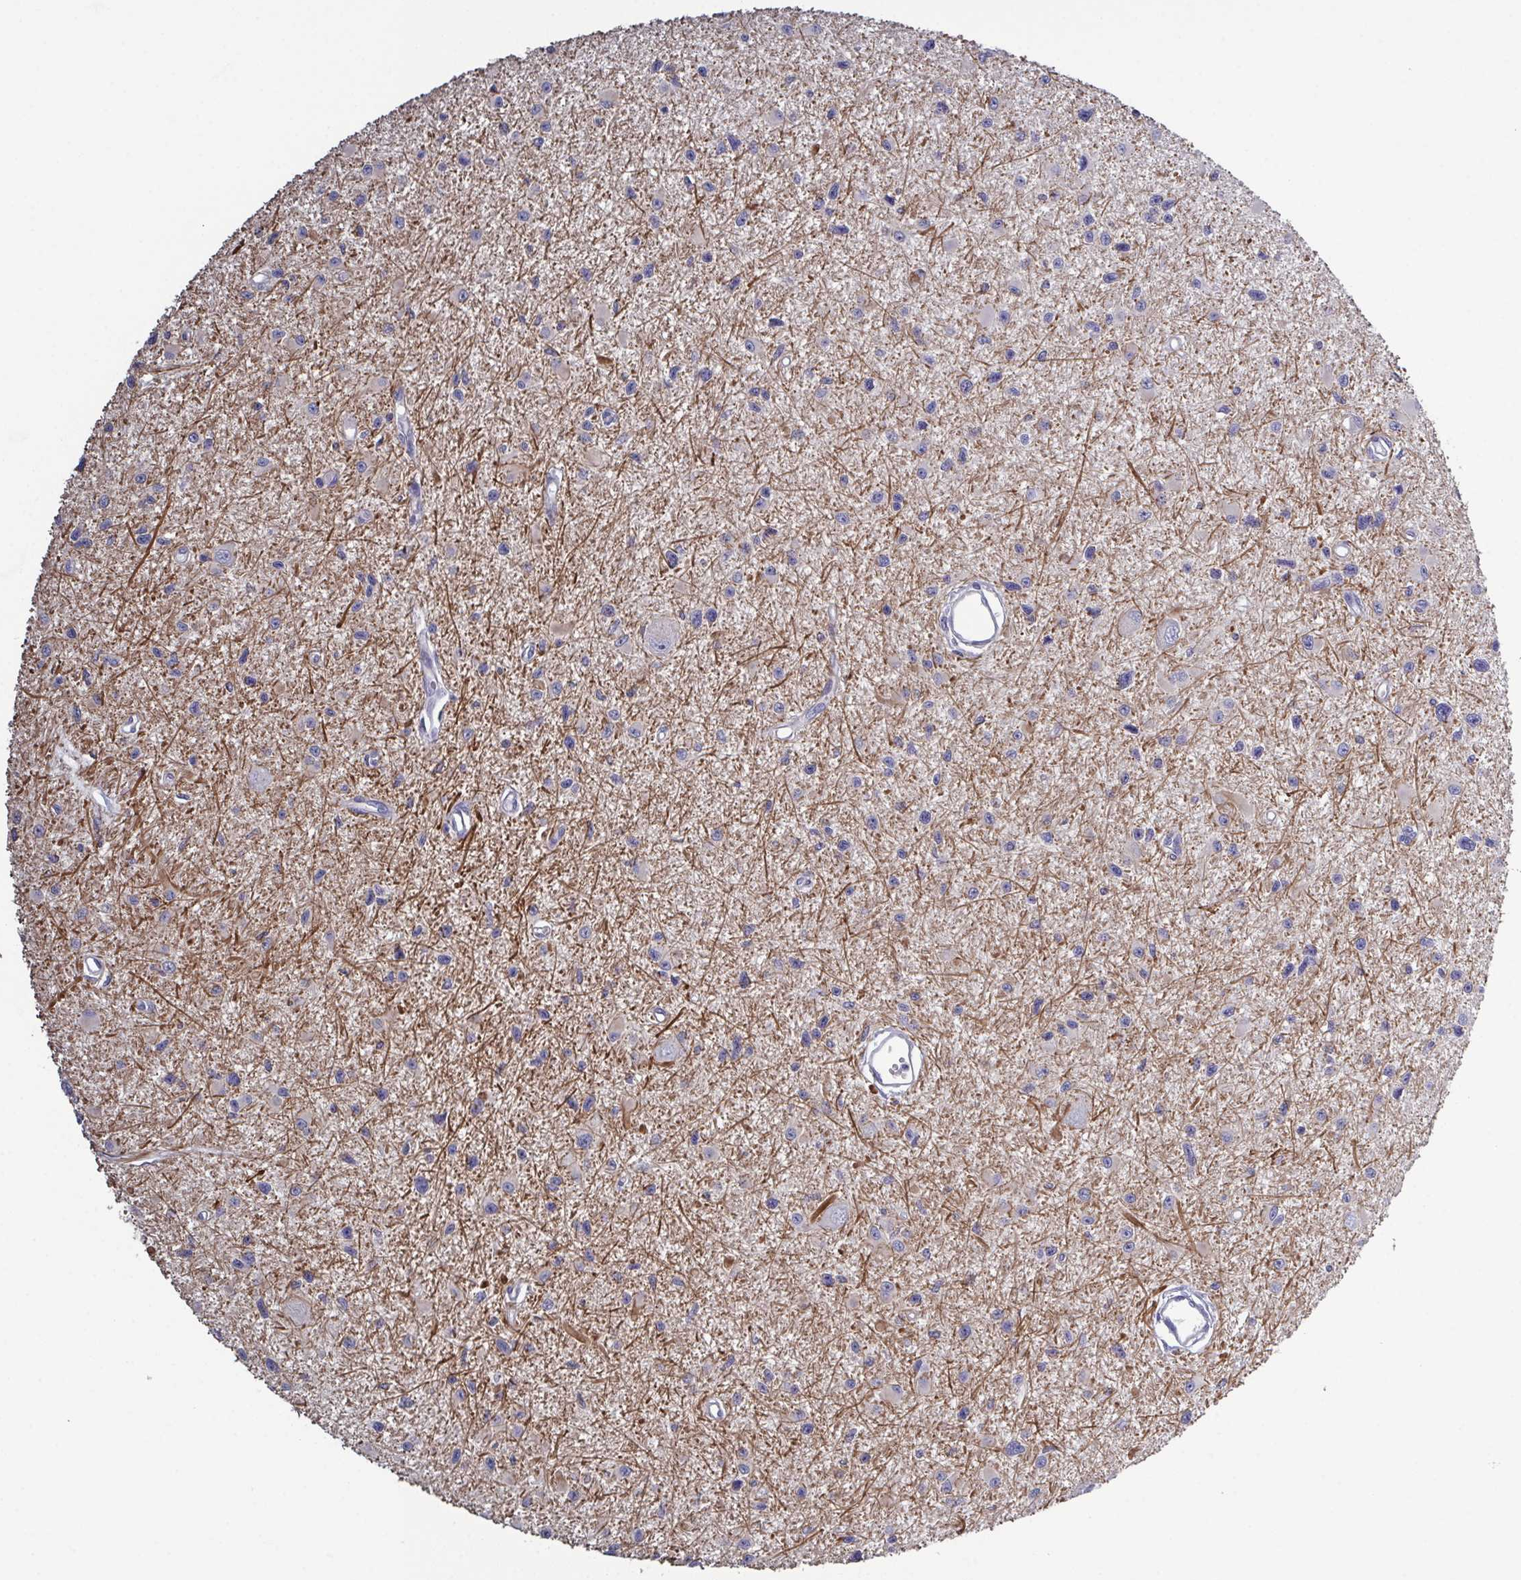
{"staining": {"intensity": "negative", "quantity": "none", "location": "none"}, "tissue": "glioma", "cell_type": "Tumor cells", "image_type": "cancer", "snomed": [{"axis": "morphology", "description": "Glioma, malignant, High grade"}, {"axis": "topography", "description": "Brain"}], "caption": "A histopathology image of human glioma is negative for staining in tumor cells.", "gene": "GLDC", "patient": {"sex": "male", "age": 54}}